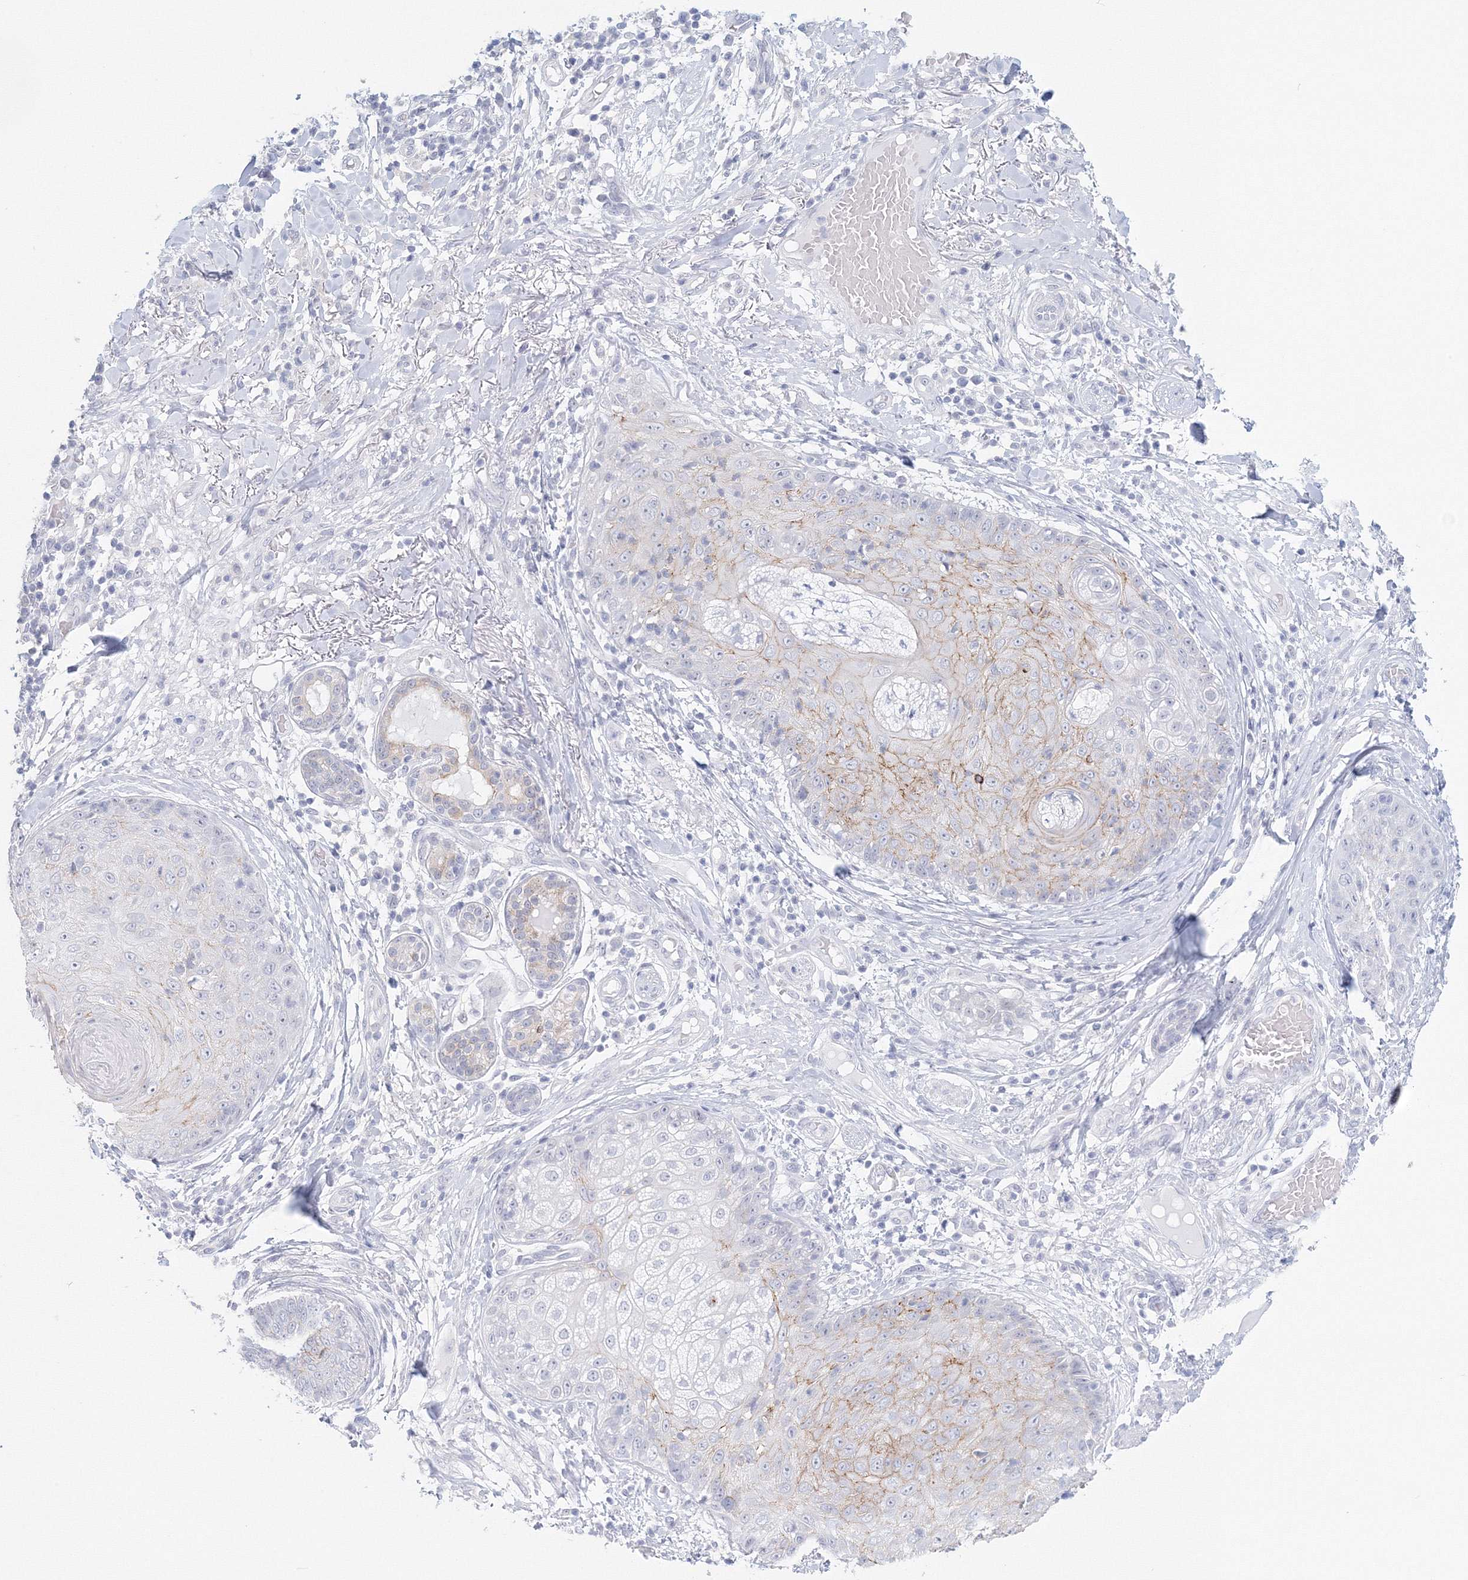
{"staining": {"intensity": "weak", "quantity": "<25%", "location": "cytoplasmic/membranous"}, "tissue": "skin cancer", "cell_type": "Tumor cells", "image_type": "cancer", "snomed": [{"axis": "morphology", "description": "Squamous cell carcinoma, NOS"}, {"axis": "topography", "description": "Skin"}], "caption": "This is an immunohistochemistry image of human skin squamous cell carcinoma. There is no staining in tumor cells.", "gene": "VSIG1", "patient": {"sex": "female", "age": 88}}